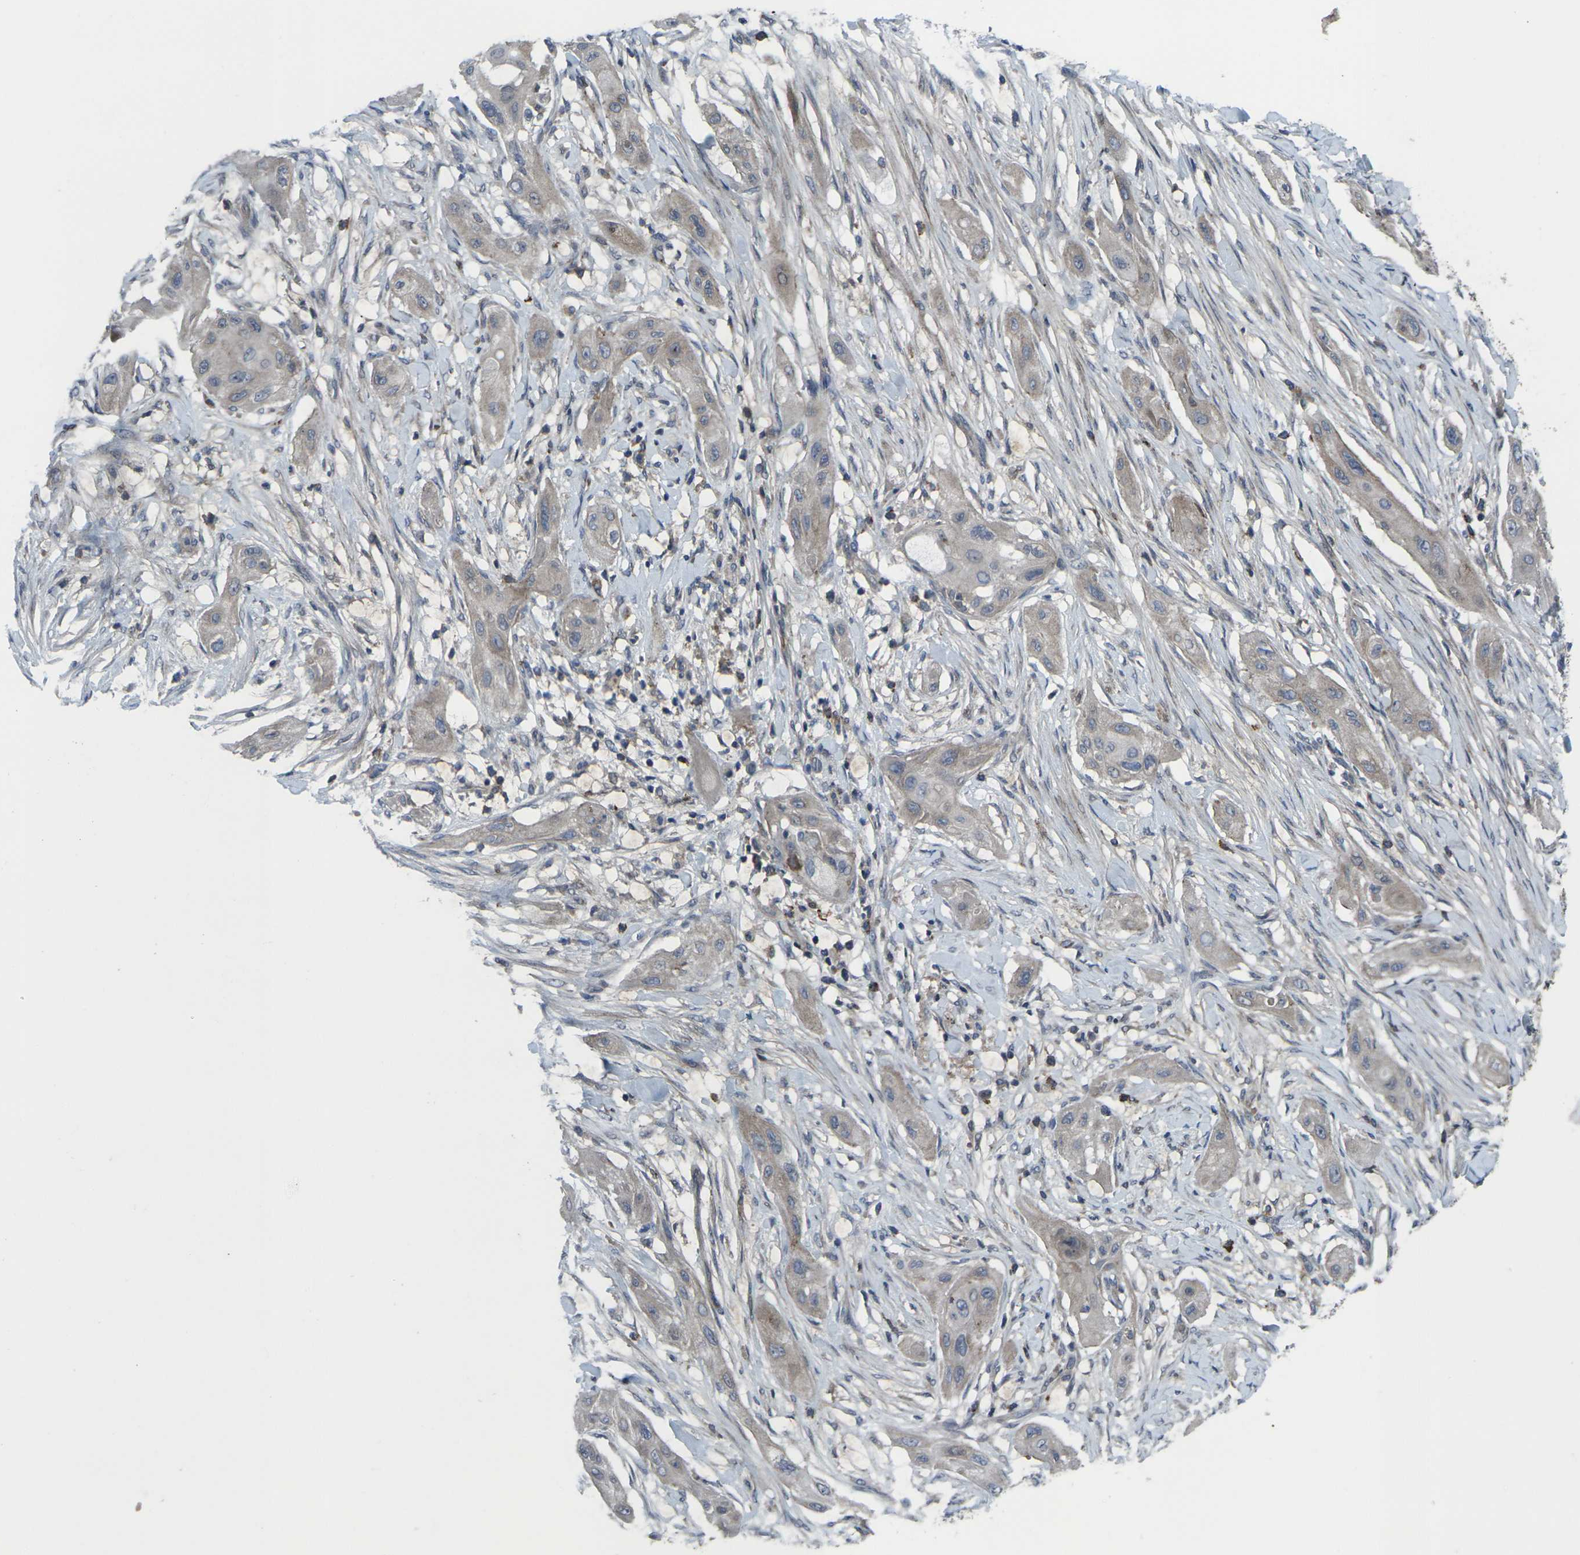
{"staining": {"intensity": "weak", "quantity": ">75%", "location": "cytoplasmic/membranous"}, "tissue": "lung cancer", "cell_type": "Tumor cells", "image_type": "cancer", "snomed": [{"axis": "morphology", "description": "Squamous cell carcinoma, NOS"}, {"axis": "topography", "description": "Lung"}], "caption": "Protein positivity by immunohistochemistry (IHC) shows weak cytoplasmic/membranous staining in approximately >75% of tumor cells in lung cancer (squamous cell carcinoma). (Stains: DAB in brown, nuclei in blue, Microscopy: brightfield microscopy at high magnification).", "gene": "CCR10", "patient": {"sex": "female", "age": 47}}